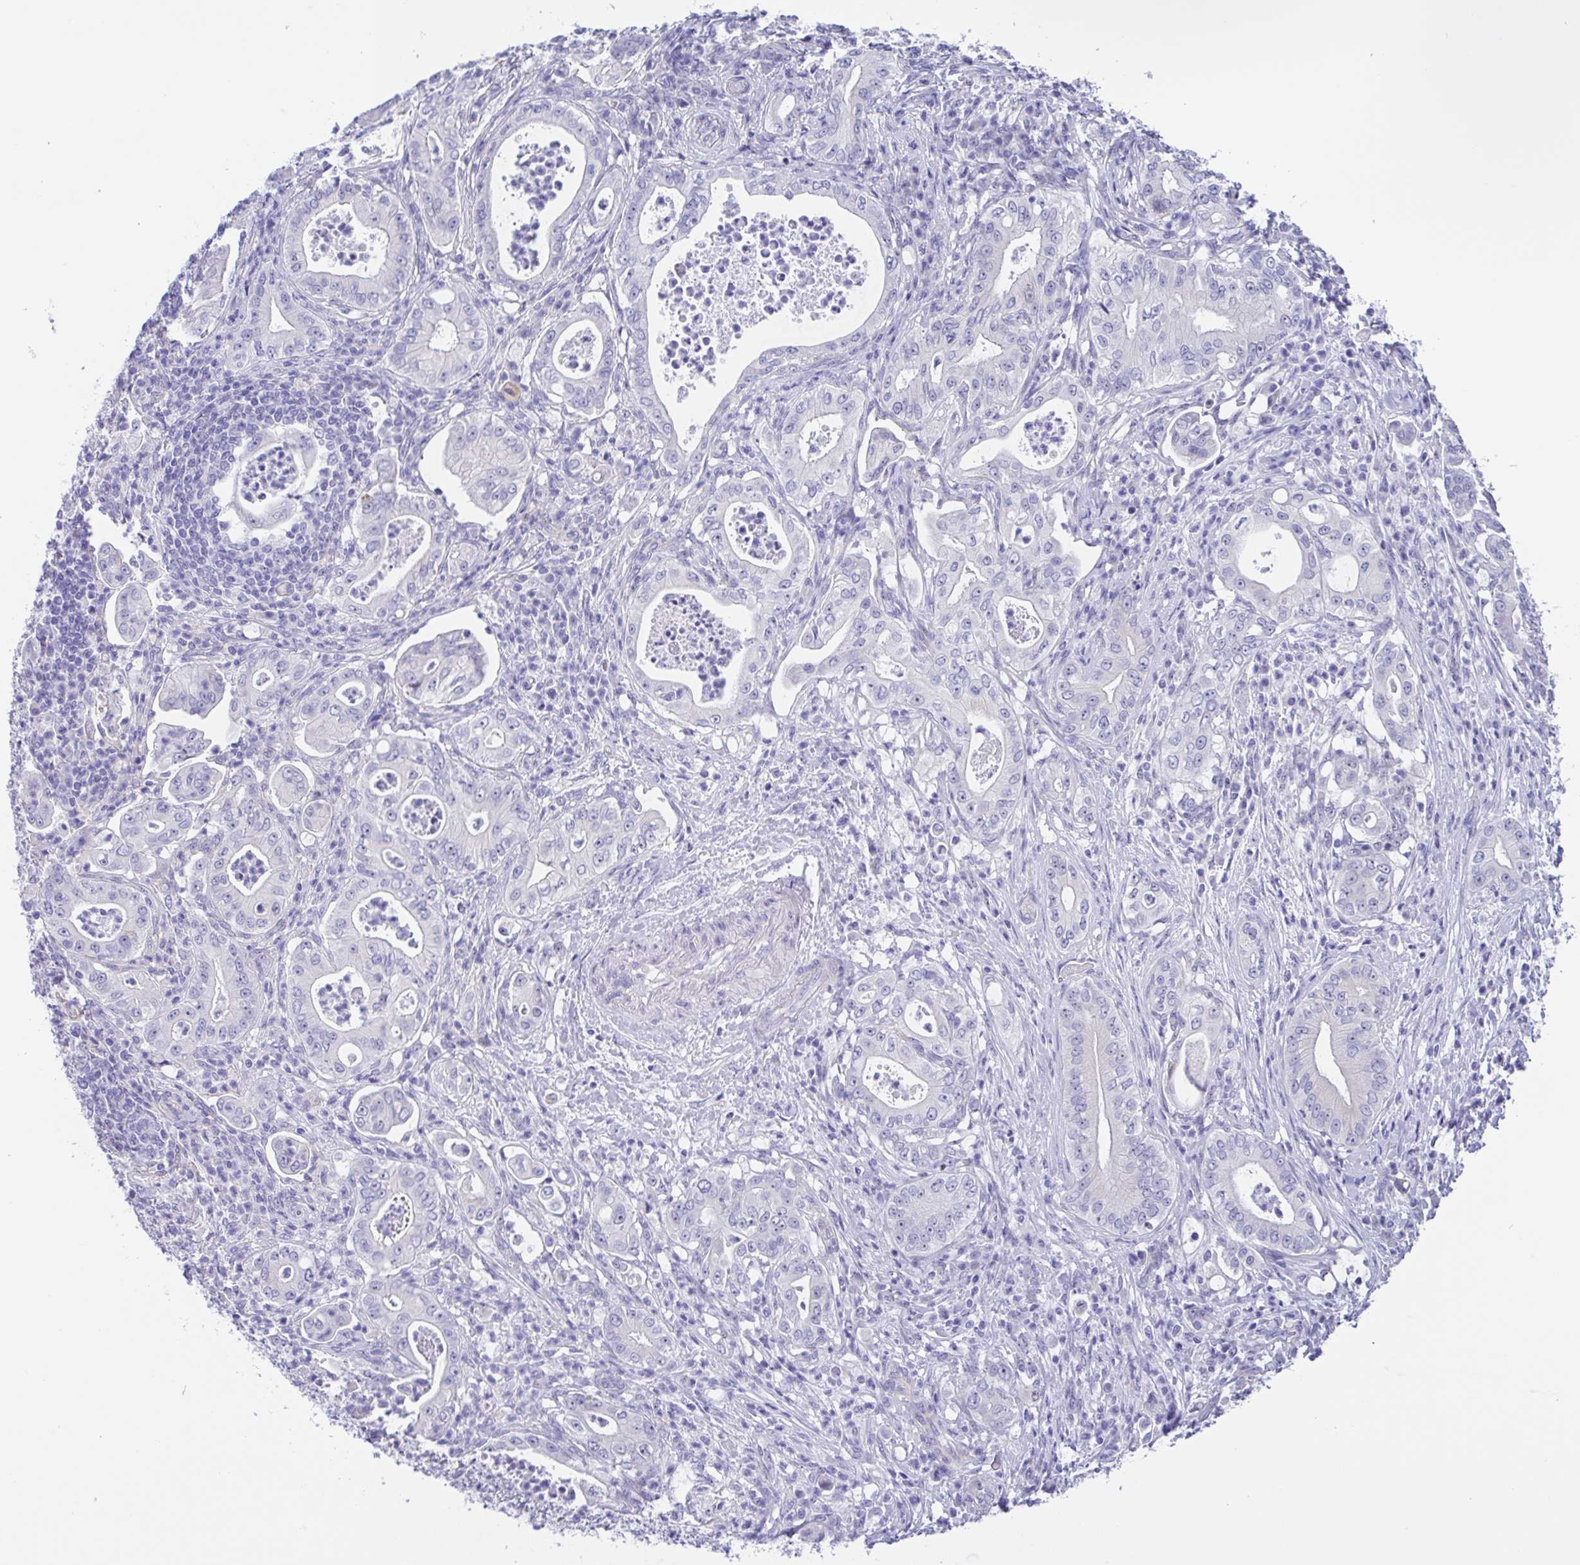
{"staining": {"intensity": "negative", "quantity": "none", "location": "none"}, "tissue": "pancreatic cancer", "cell_type": "Tumor cells", "image_type": "cancer", "snomed": [{"axis": "morphology", "description": "Adenocarcinoma, NOS"}, {"axis": "topography", "description": "Pancreas"}], "caption": "Adenocarcinoma (pancreatic) was stained to show a protein in brown. There is no significant positivity in tumor cells.", "gene": "MUCL3", "patient": {"sex": "male", "age": 71}}